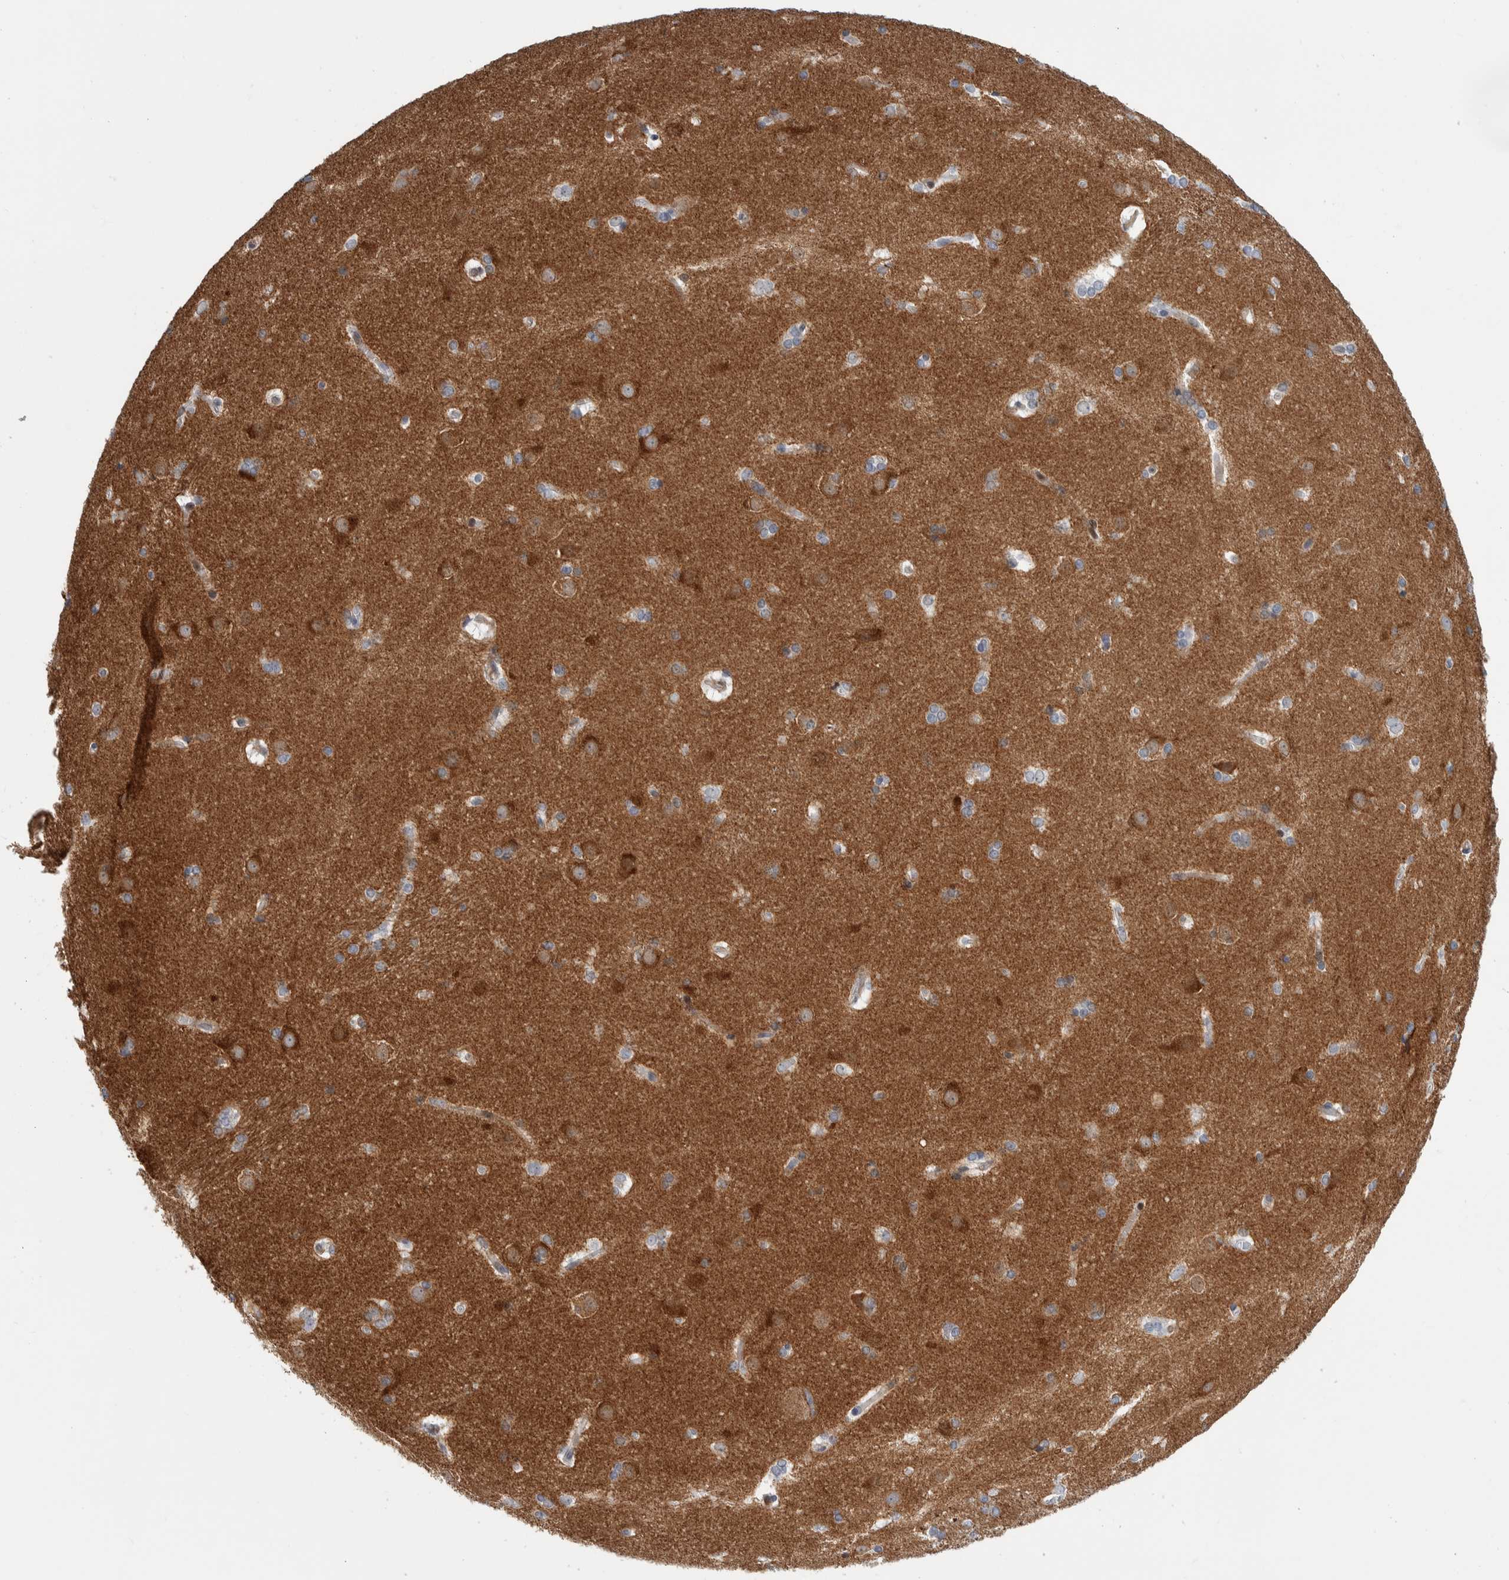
{"staining": {"intensity": "moderate", "quantity": "<25%", "location": "cytoplasmic/membranous"}, "tissue": "caudate", "cell_type": "Glial cells", "image_type": "normal", "snomed": [{"axis": "morphology", "description": "Normal tissue, NOS"}, {"axis": "topography", "description": "Lateral ventricle wall"}], "caption": "Immunohistochemical staining of unremarkable human caudate exhibits moderate cytoplasmic/membranous protein positivity in approximately <25% of glial cells. (DAB IHC, brown staining for protein, blue staining for nuclei).", "gene": "MSL1", "patient": {"sex": "female", "age": 19}}